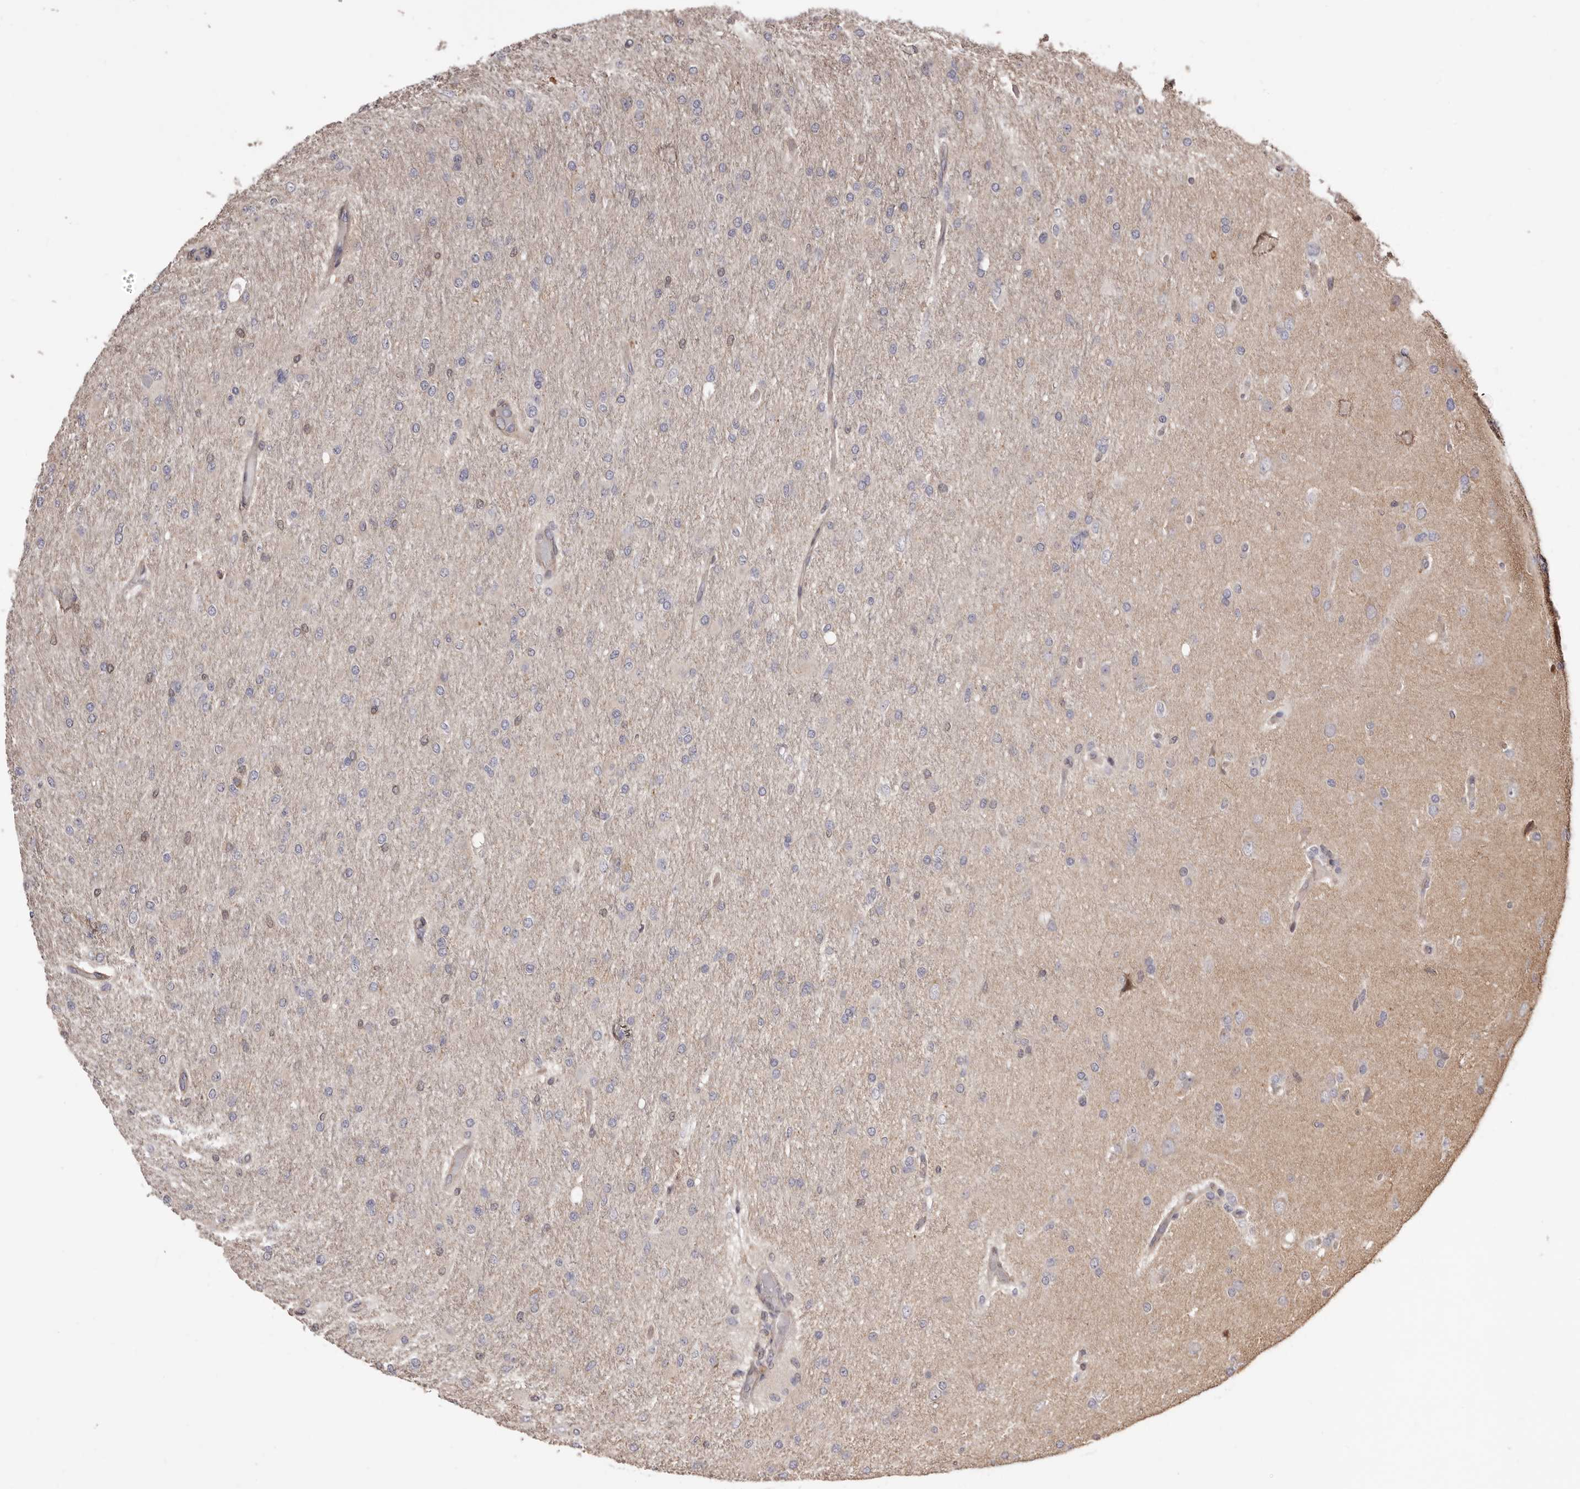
{"staining": {"intensity": "negative", "quantity": "none", "location": "none"}, "tissue": "glioma", "cell_type": "Tumor cells", "image_type": "cancer", "snomed": [{"axis": "morphology", "description": "Glioma, malignant, High grade"}, {"axis": "topography", "description": "Cerebral cortex"}], "caption": "DAB (3,3'-diaminobenzidine) immunohistochemical staining of human high-grade glioma (malignant) displays no significant positivity in tumor cells.", "gene": "ZCCHC7", "patient": {"sex": "female", "age": 36}}